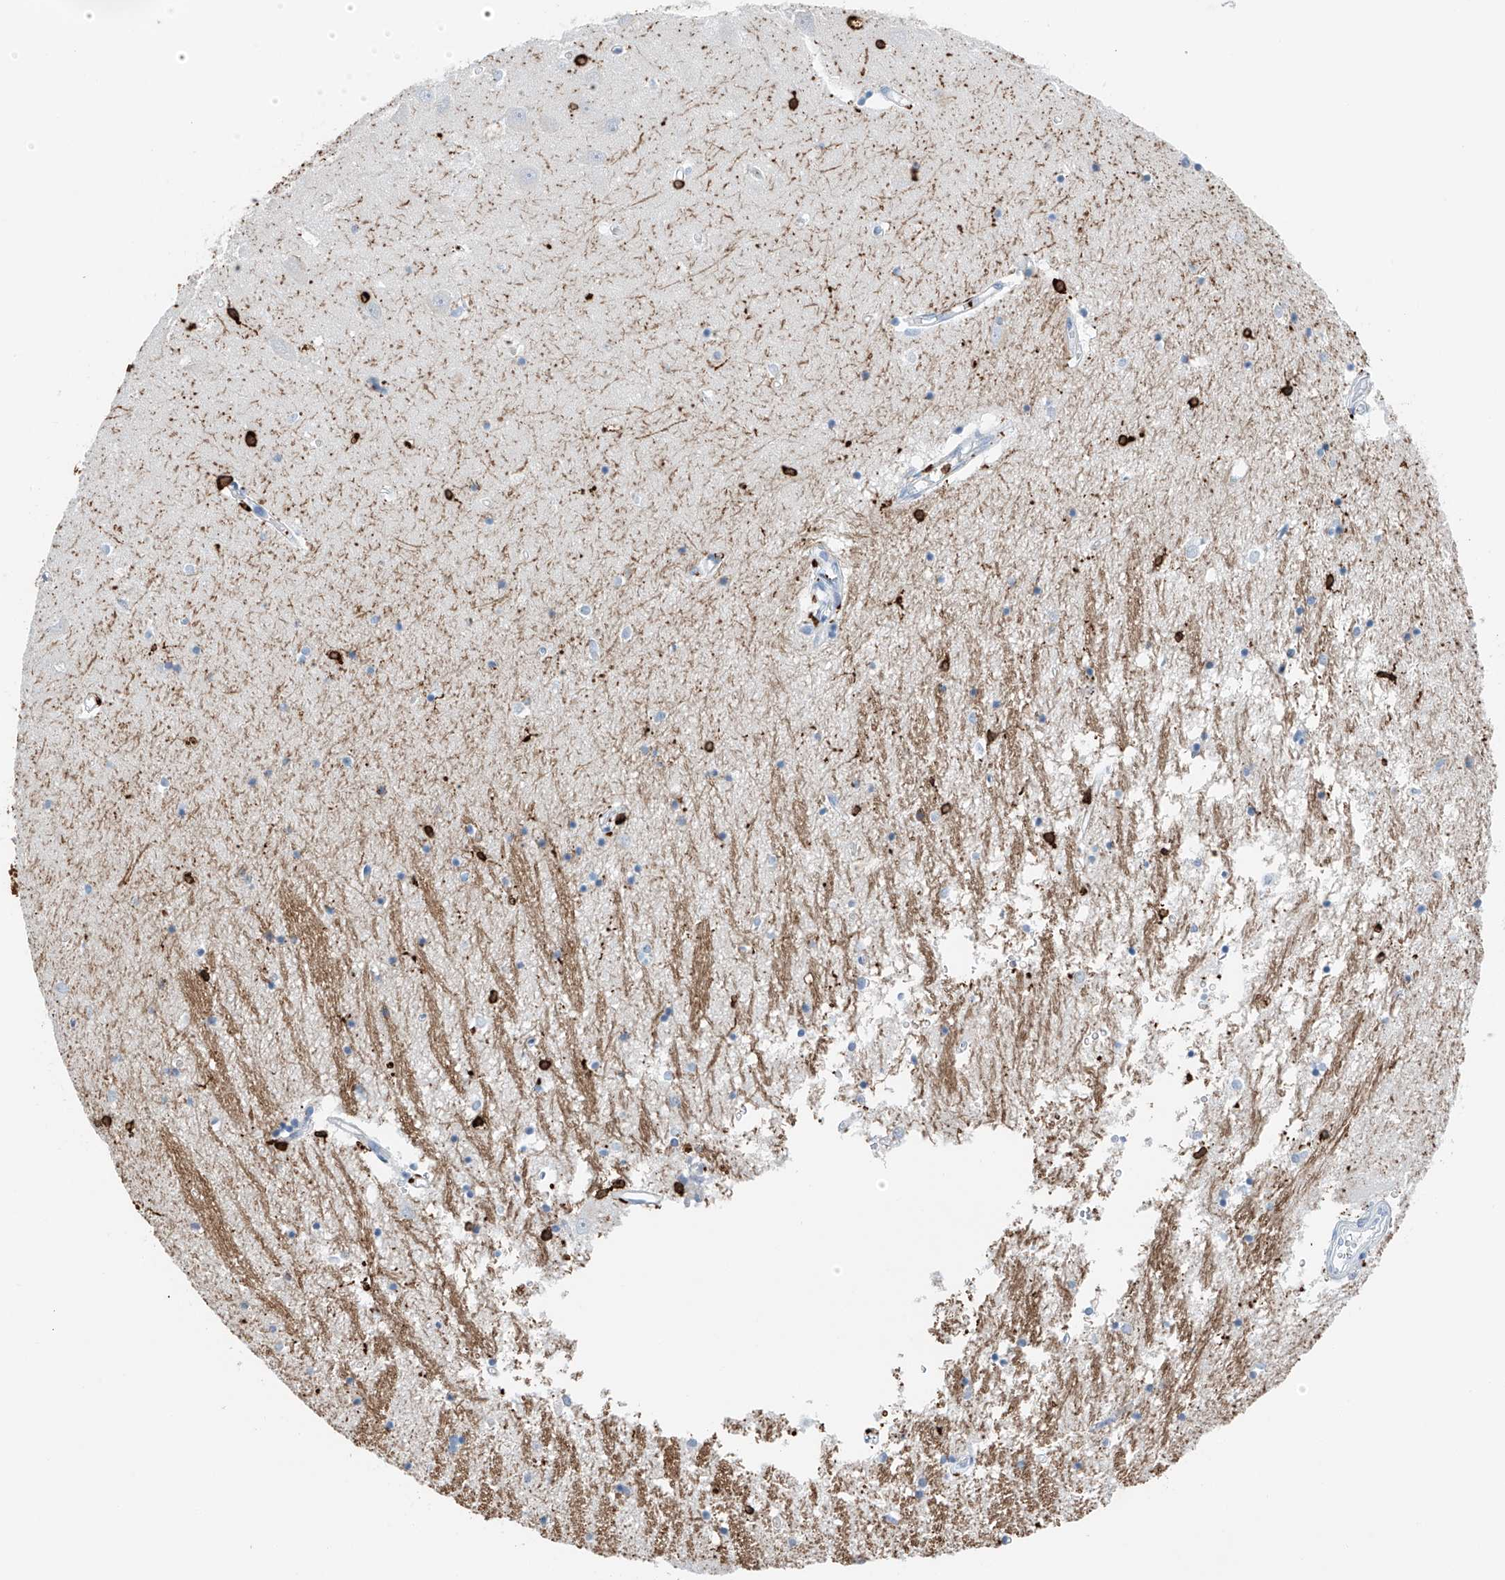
{"staining": {"intensity": "strong", "quantity": "<25%", "location": "cytoplasmic/membranous"}, "tissue": "hippocampus", "cell_type": "Glial cells", "image_type": "normal", "snomed": [{"axis": "morphology", "description": "Normal tissue, NOS"}, {"axis": "topography", "description": "Hippocampus"}], "caption": "Normal hippocampus displays strong cytoplasmic/membranous staining in about <25% of glial cells (DAB IHC, brown staining for protein, blue staining for nuclei)..", "gene": "TBXAS1", "patient": {"sex": "male", "age": 70}}